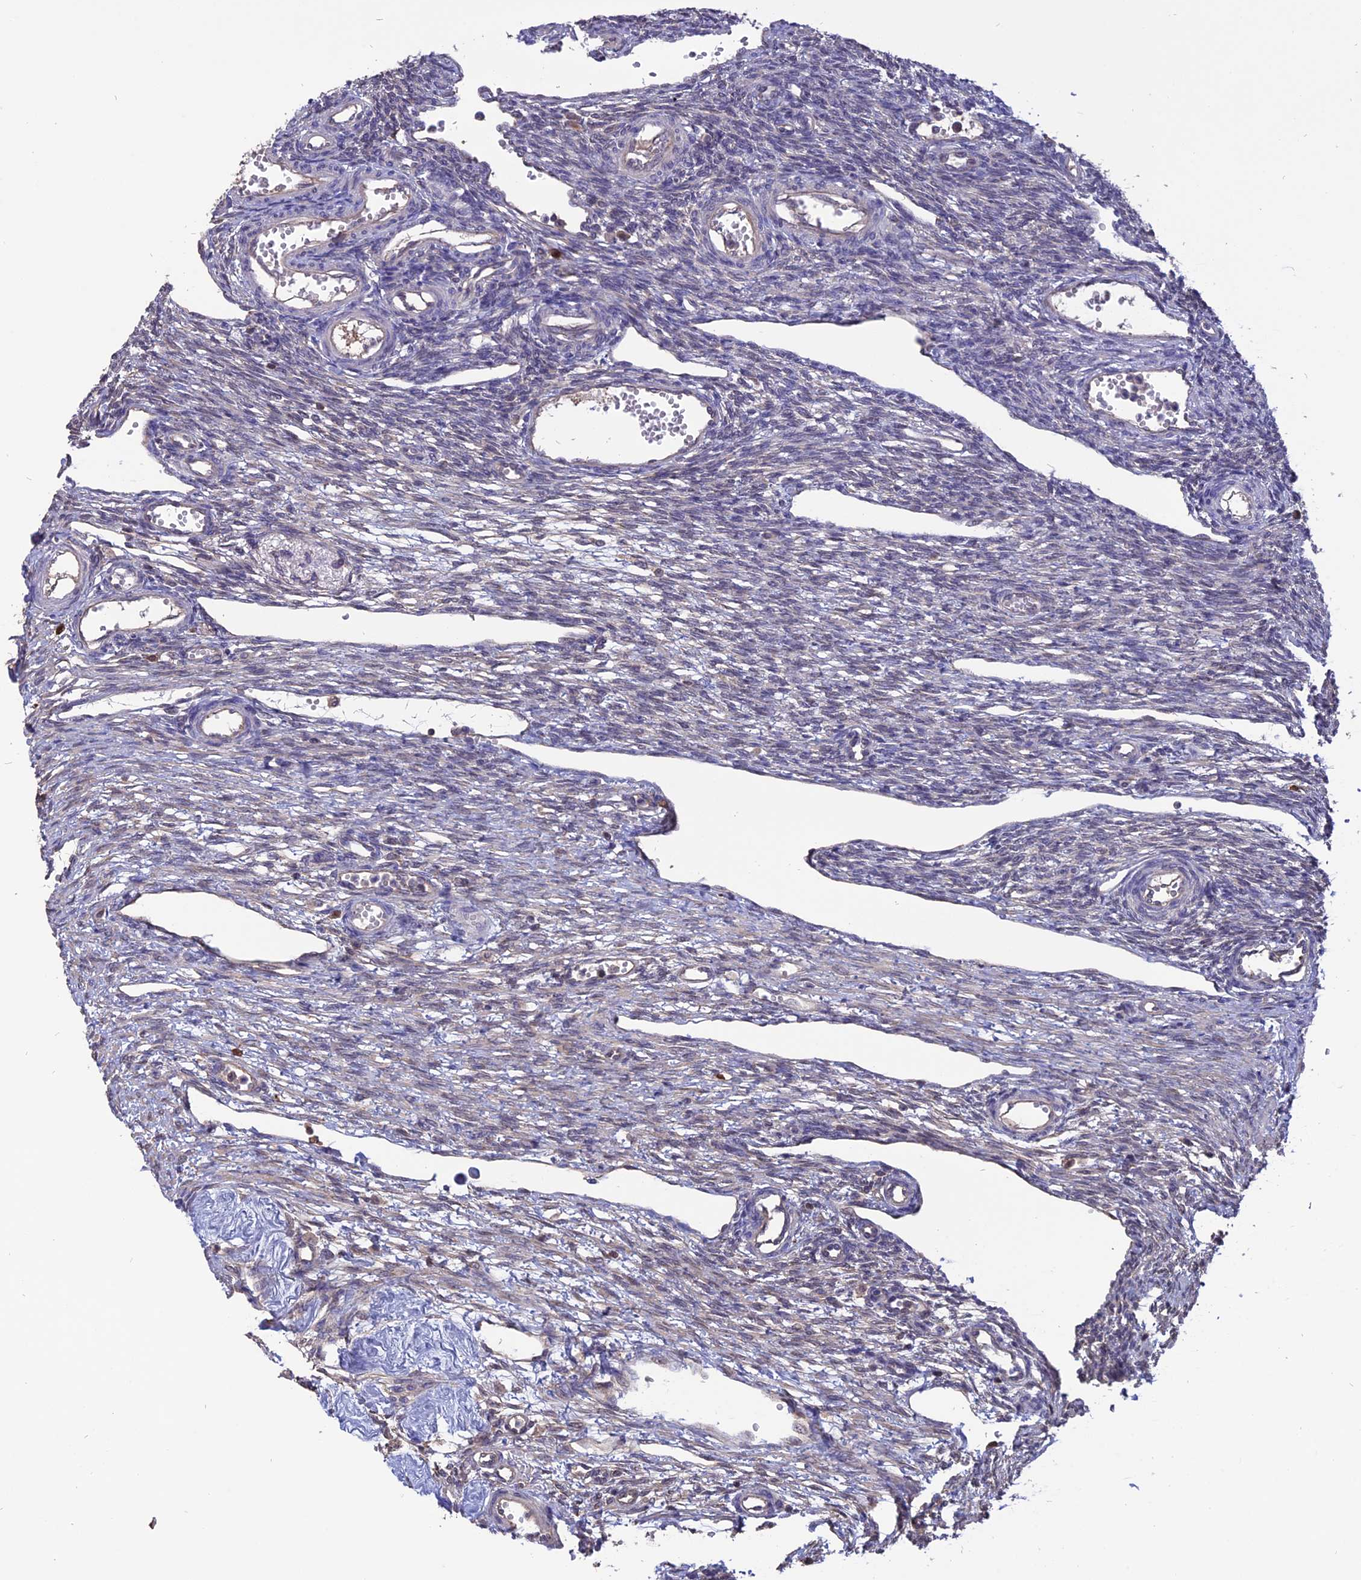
{"staining": {"intensity": "negative", "quantity": "none", "location": "none"}, "tissue": "ovary", "cell_type": "Ovarian stroma cells", "image_type": "normal", "snomed": [{"axis": "morphology", "description": "Normal tissue, NOS"}, {"axis": "morphology", "description": "Cyst, NOS"}, {"axis": "topography", "description": "Ovary"}], "caption": "Image shows no significant protein expression in ovarian stroma cells of unremarkable ovary.", "gene": "CARMIL2", "patient": {"sex": "female", "age": 33}}